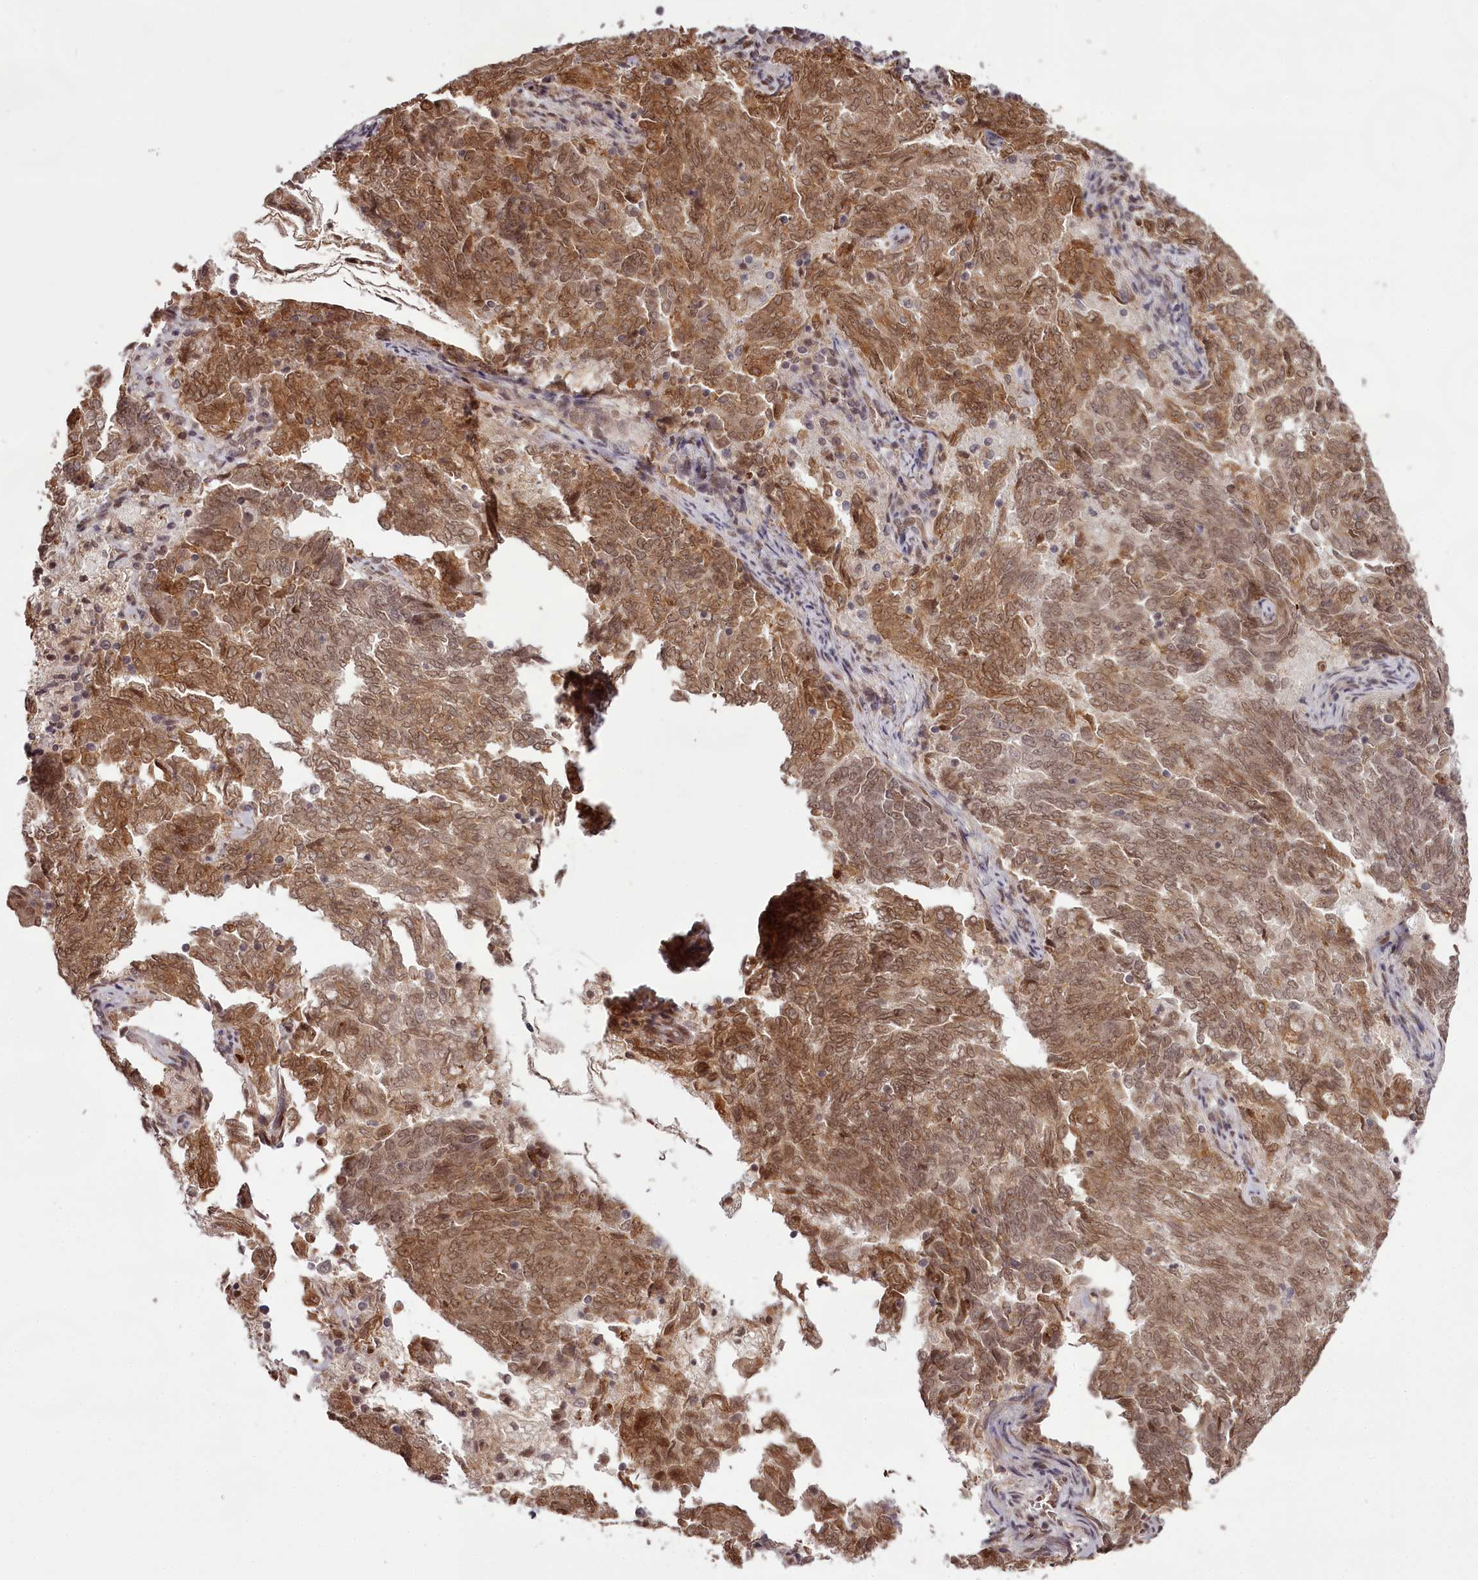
{"staining": {"intensity": "moderate", "quantity": ">75%", "location": "cytoplasmic/membranous,nuclear"}, "tissue": "endometrial cancer", "cell_type": "Tumor cells", "image_type": "cancer", "snomed": [{"axis": "morphology", "description": "Adenocarcinoma, NOS"}, {"axis": "topography", "description": "Endometrium"}], "caption": "A photomicrograph of adenocarcinoma (endometrial) stained for a protein exhibits moderate cytoplasmic/membranous and nuclear brown staining in tumor cells.", "gene": "THYN1", "patient": {"sex": "female", "age": 80}}